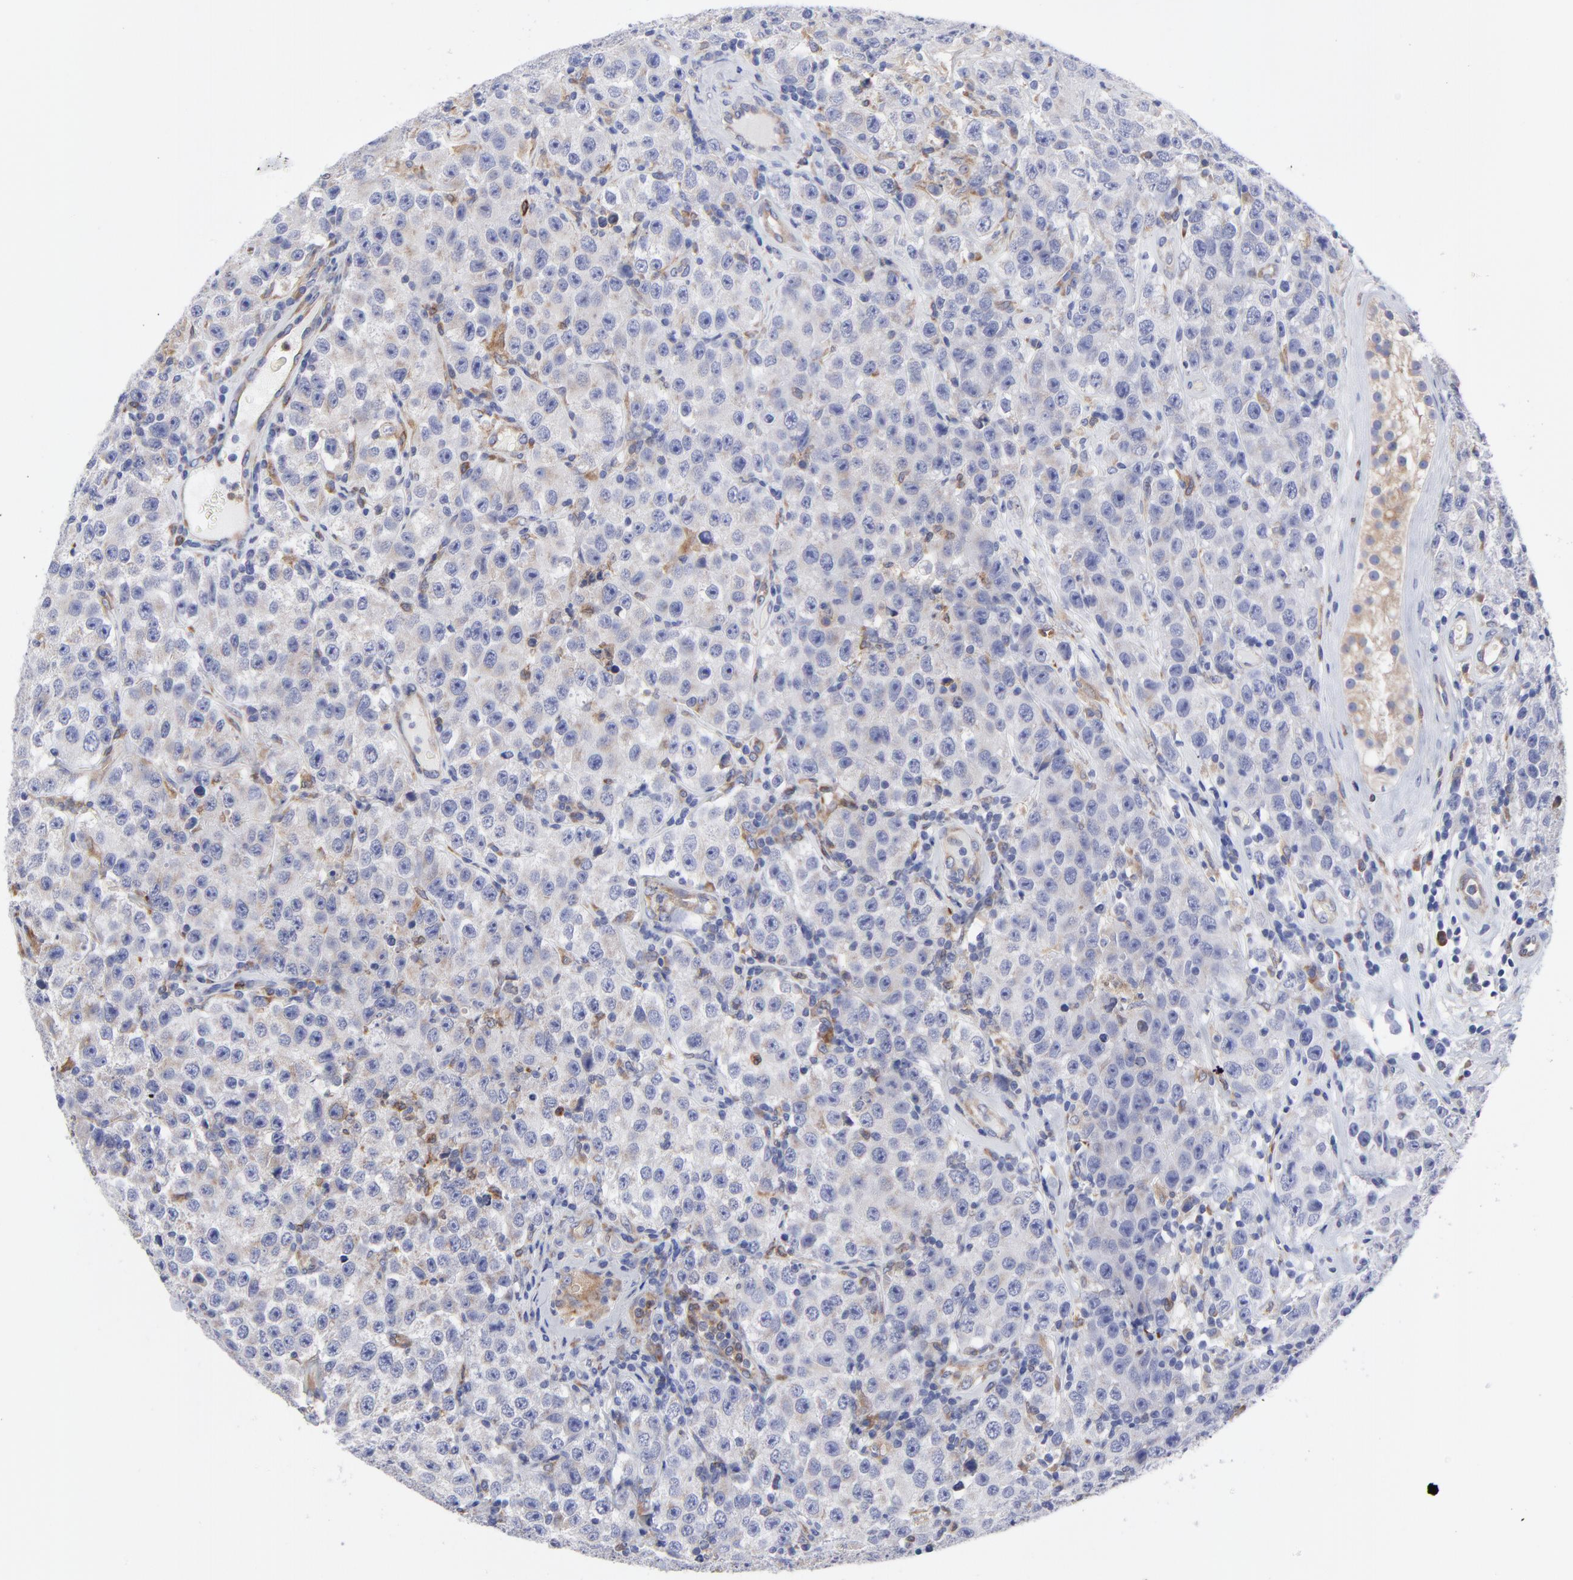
{"staining": {"intensity": "negative", "quantity": "none", "location": "none"}, "tissue": "testis cancer", "cell_type": "Tumor cells", "image_type": "cancer", "snomed": [{"axis": "morphology", "description": "Seminoma, NOS"}, {"axis": "topography", "description": "Testis"}], "caption": "Immunohistochemical staining of human testis seminoma reveals no significant staining in tumor cells.", "gene": "MOSPD2", "patient": {"sex": "male", "age": 52}}